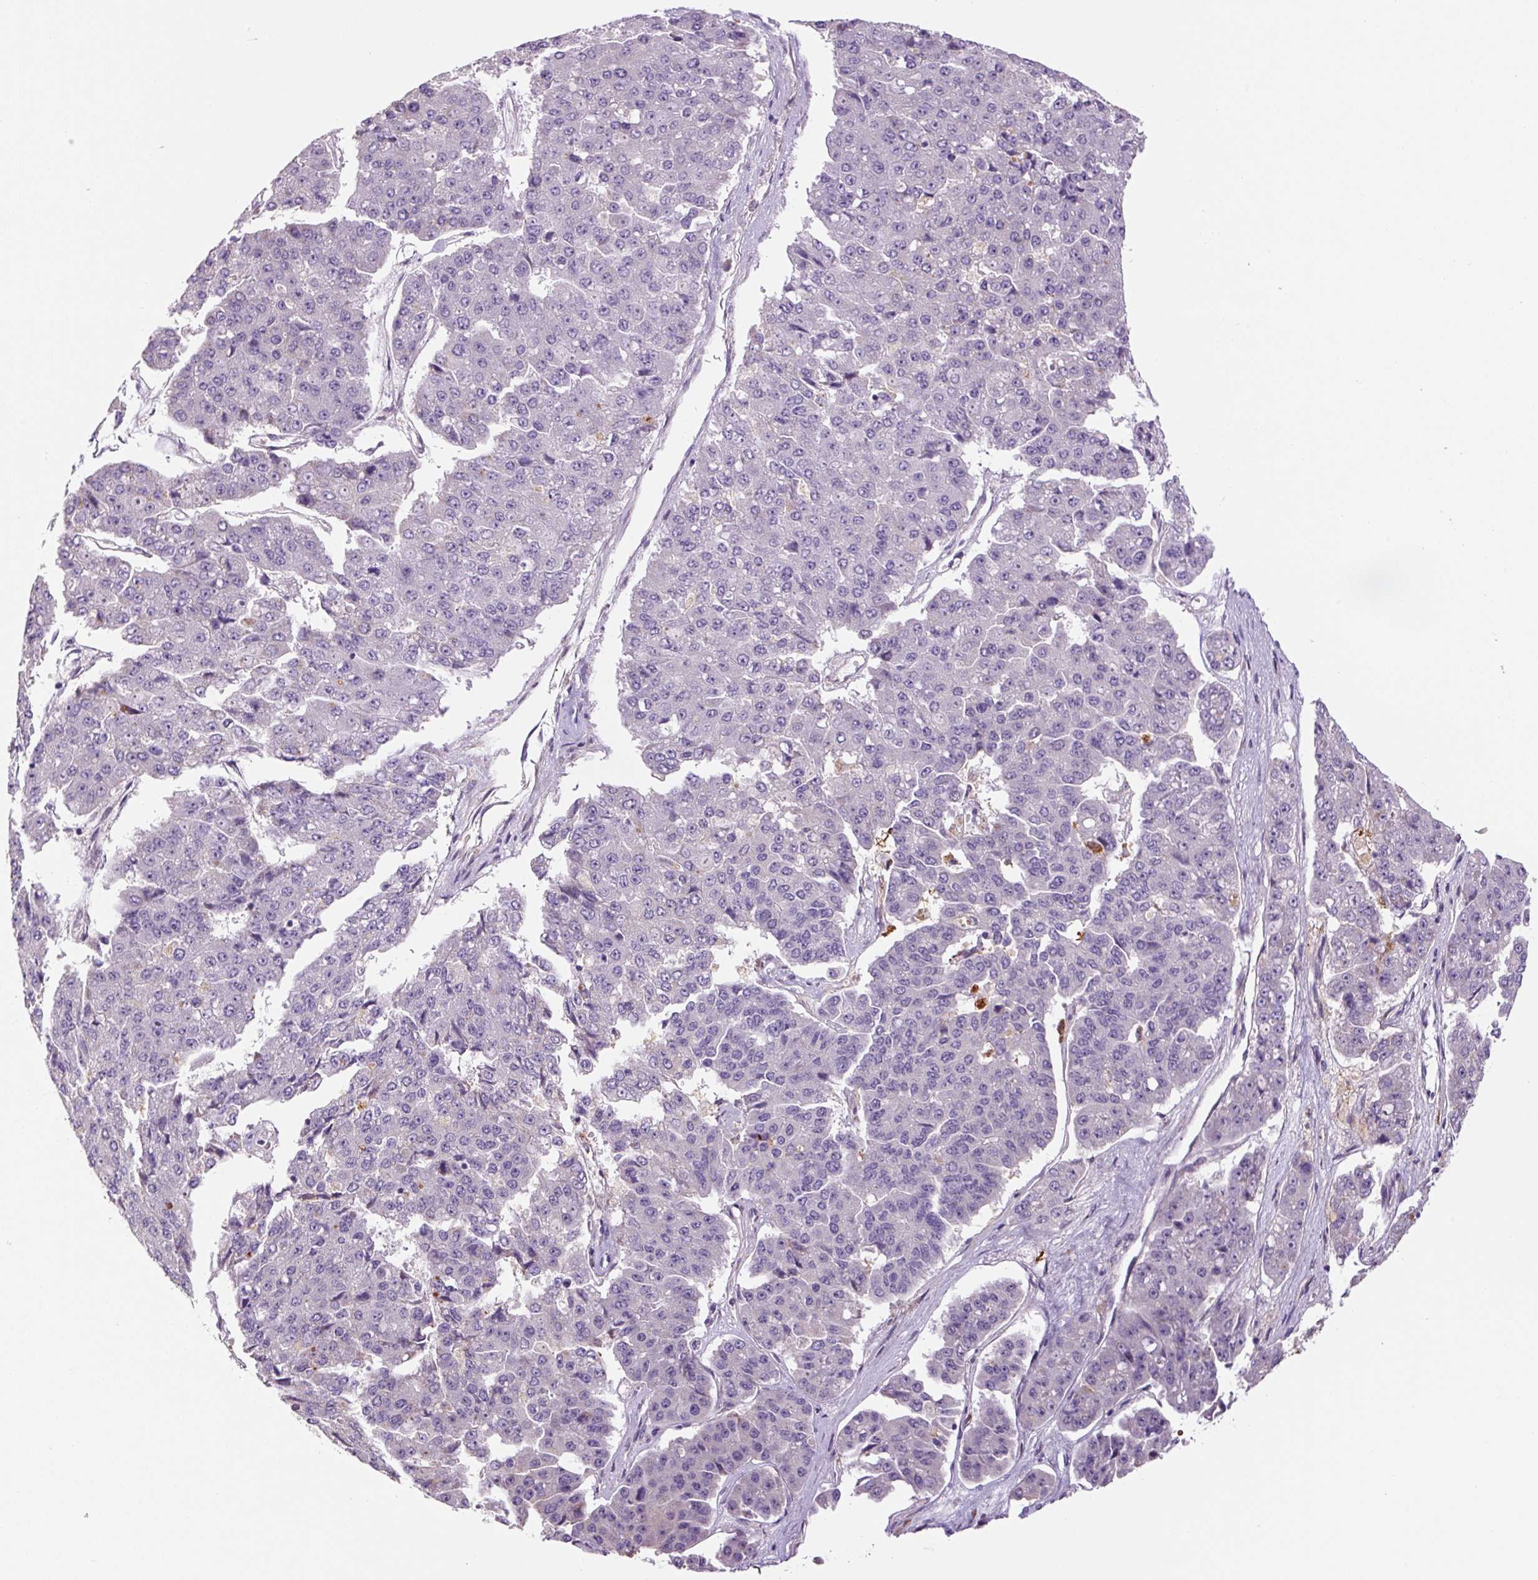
{"staining": {"intensity": "negative", "quantity": "none", "location": "none"}, "tissue": "pancreatic cancer", "cell_type": "Tumor cells", "image_type": "cancer", "snomed": [{"axis": "morphology", "description": "Adenocarcinoma, NOS"}, {"axis": "topography", "description": "Pancreas"}], "caption": "DAB immunohistochemical staining of human adenocarcinoma (pancreatic) shows no significant expression in tumor cells. (Brightfield microscopy of DAB immunohistochemistry at high magnification).", "gene": "FUT10", "patient": {"sex": "male", "age": 50}}